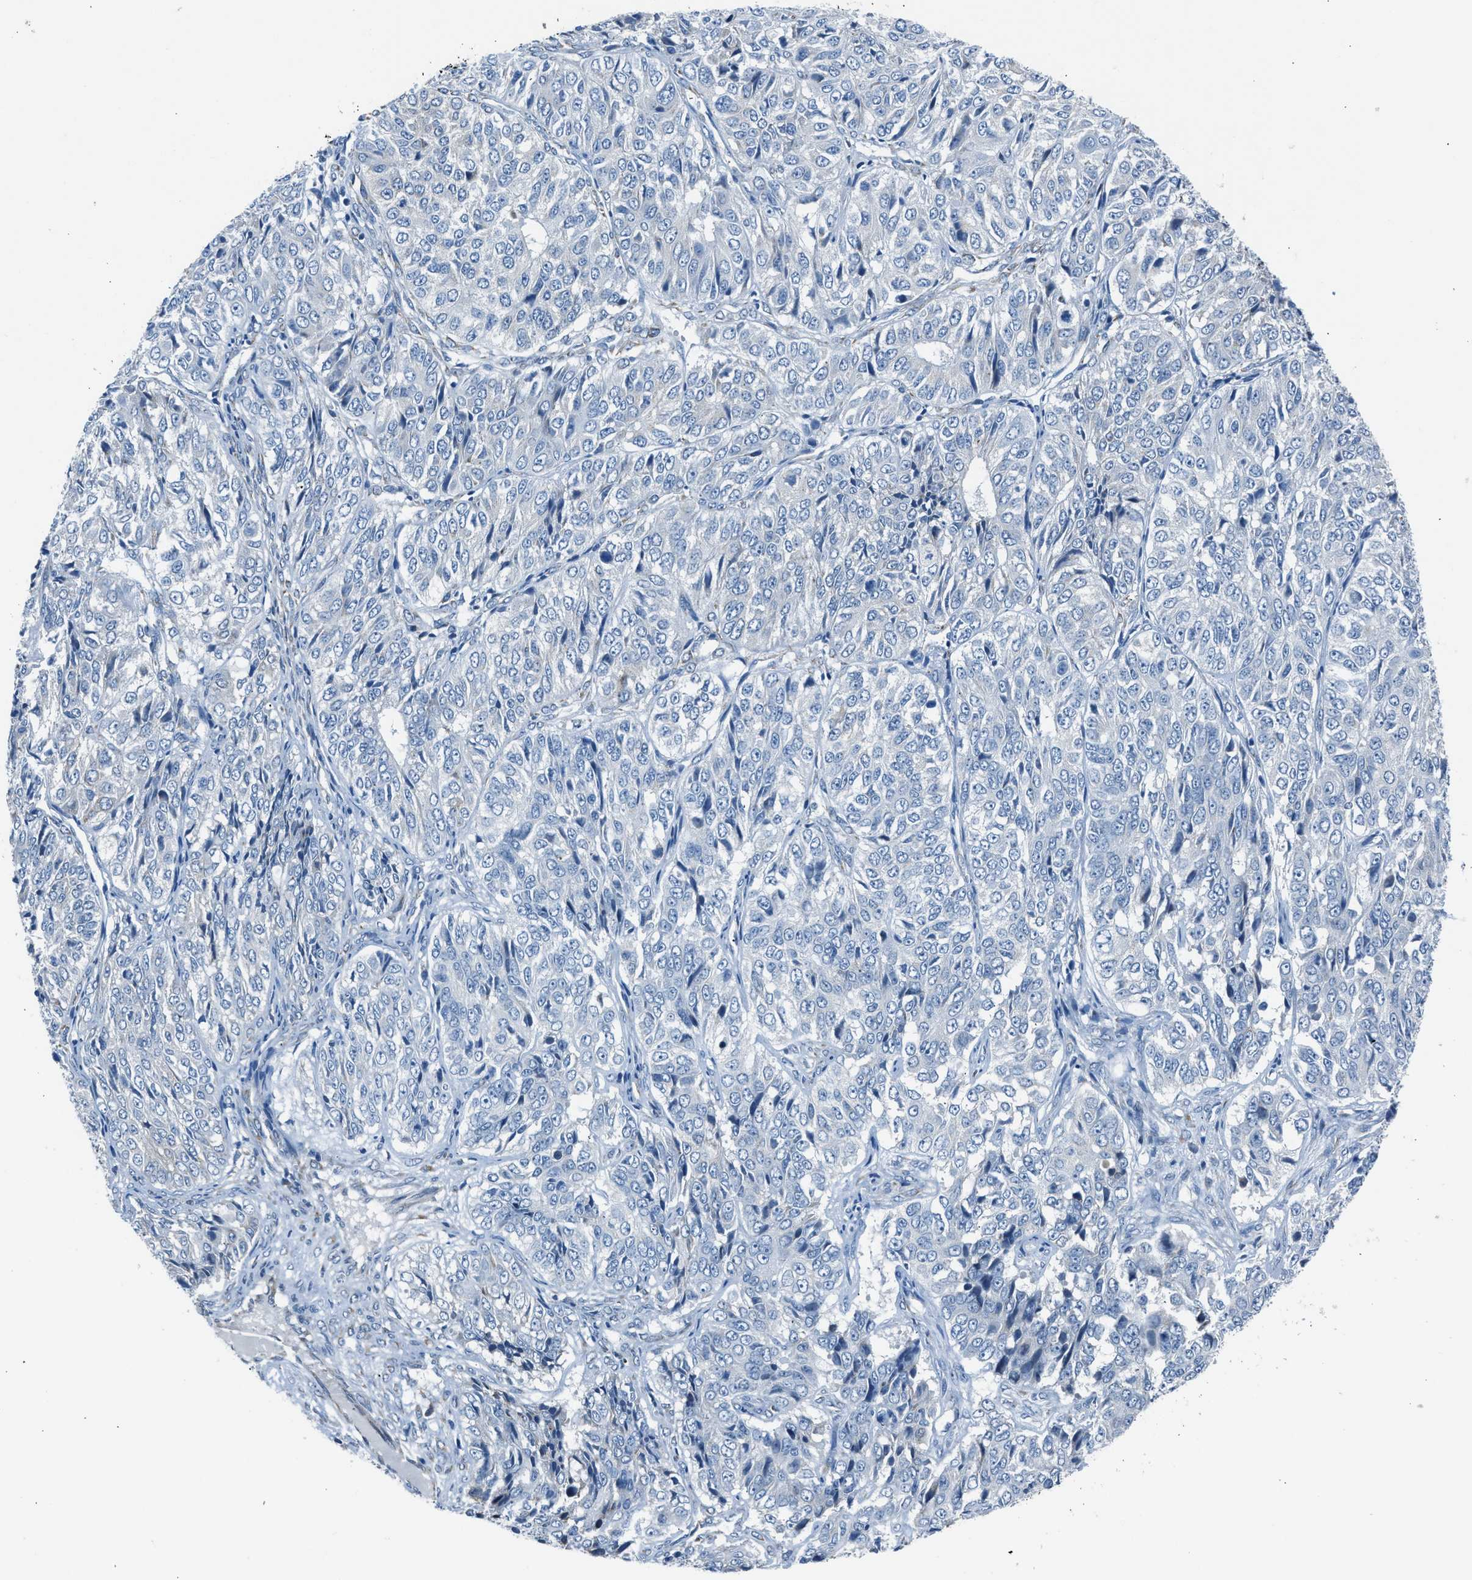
{"staining": {"intensity": "negative", "quantity": "none", "location": "none"}, "tissue": "ovarian cancer", "cell_type": "Tumor cells", "image_type": "cancer", "snomed": [{"axis": "morphology", "description": "Carcinoma, endometroid"}, {"axis": "topography", "description": "Ovary"}], "caption": "Tumor cells are negative for brown protein staining in ovarian endometroid carcinoma.", "gene": "RNF41", "patient": {"sex": "female", "age": 51}}